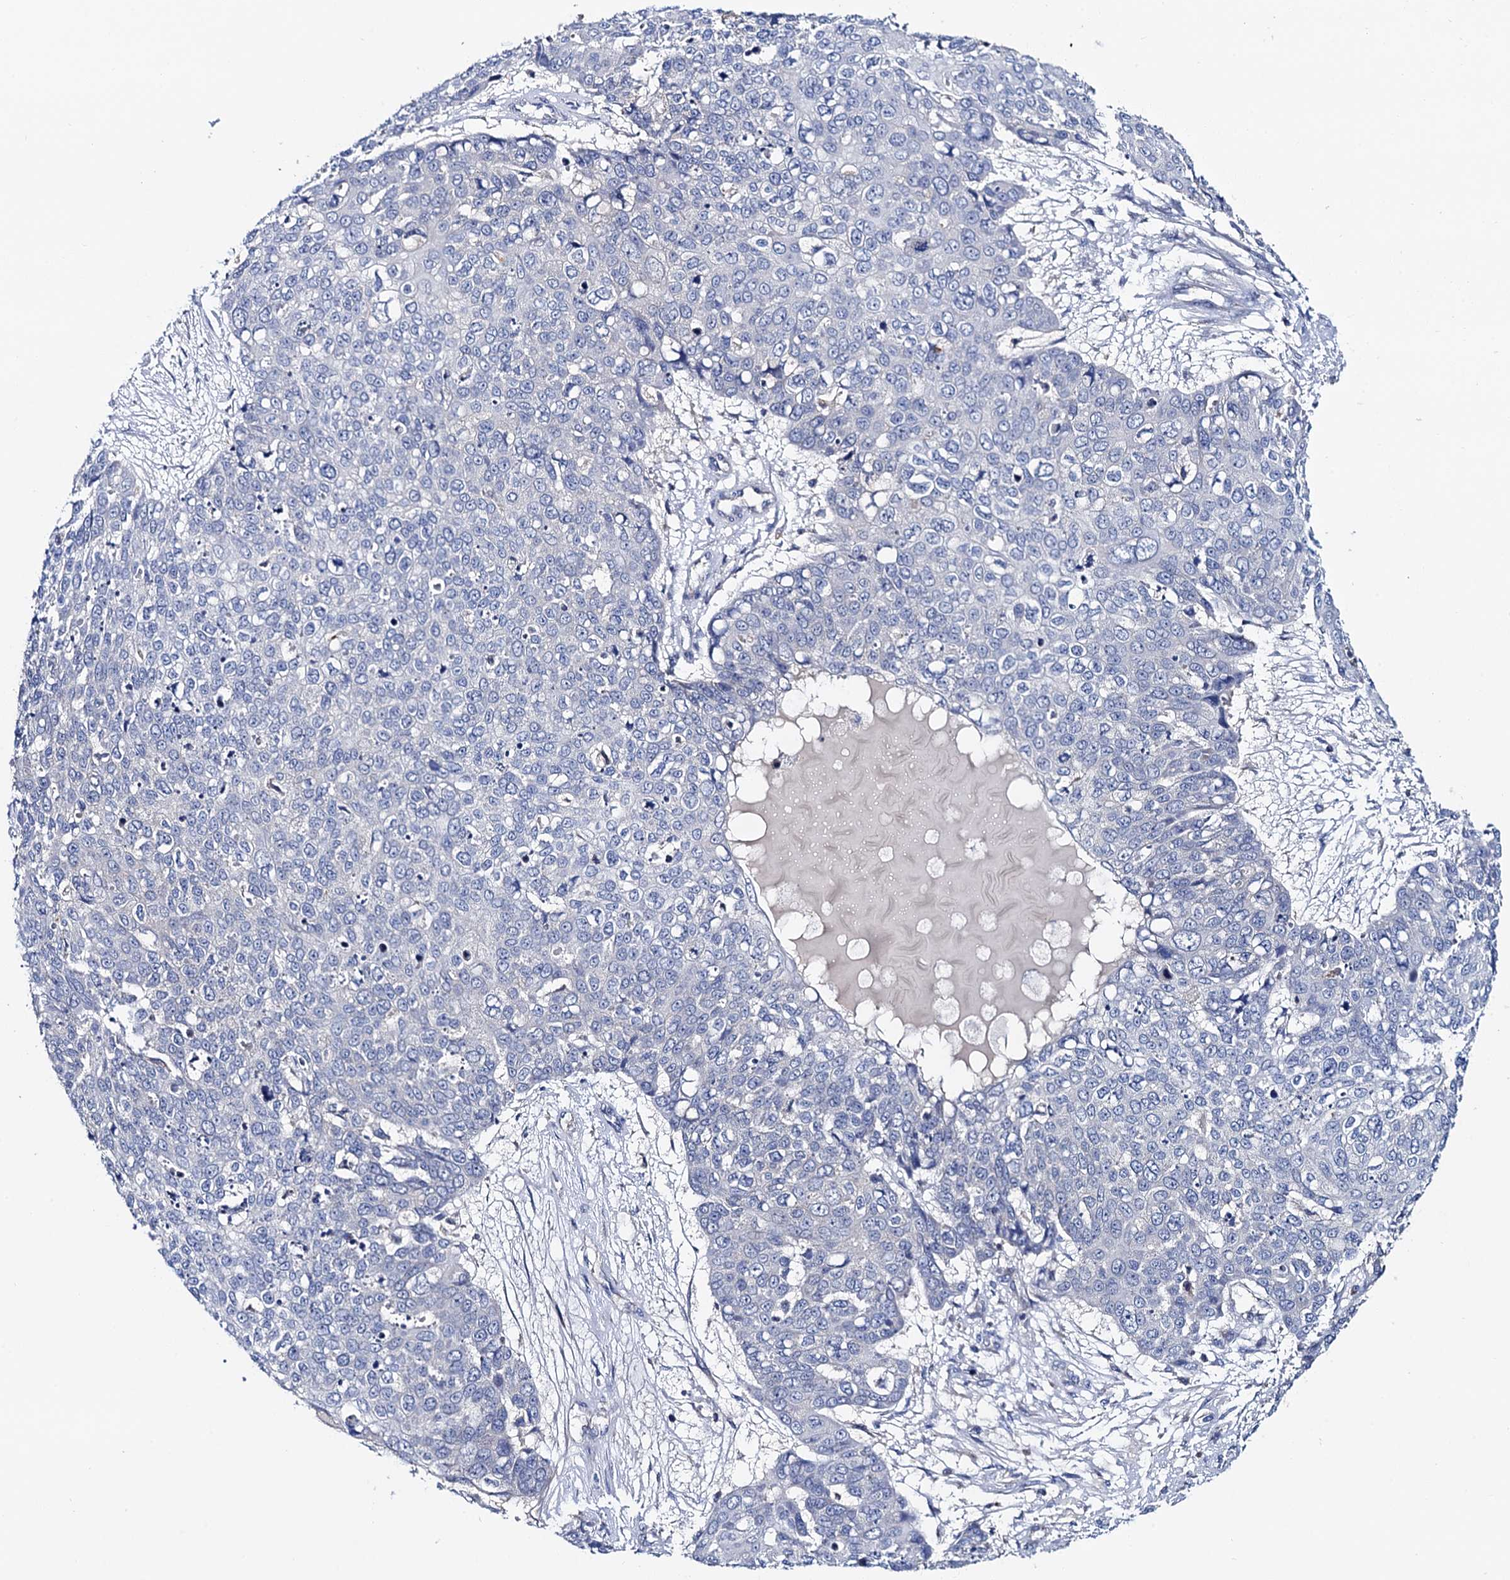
{"staining": {"intensity": "negative", "quantity": "none", "location": "none"}, "tissue": "skin cancer", "cell_type": "Tumor cells", "image_type": "cancer", "snomed": [{"axis": "morphology", "description": "Squamous cell carcinoma, NOS"}, {"axis": "topography", "description": "Skin"}], "caption": "Image shows no protein staining in tumor cells of skin cancer (squamous cell carcinoma) tissue.", "gene": "MRPL48", "patient": {"sex": "male", "age": 71}}